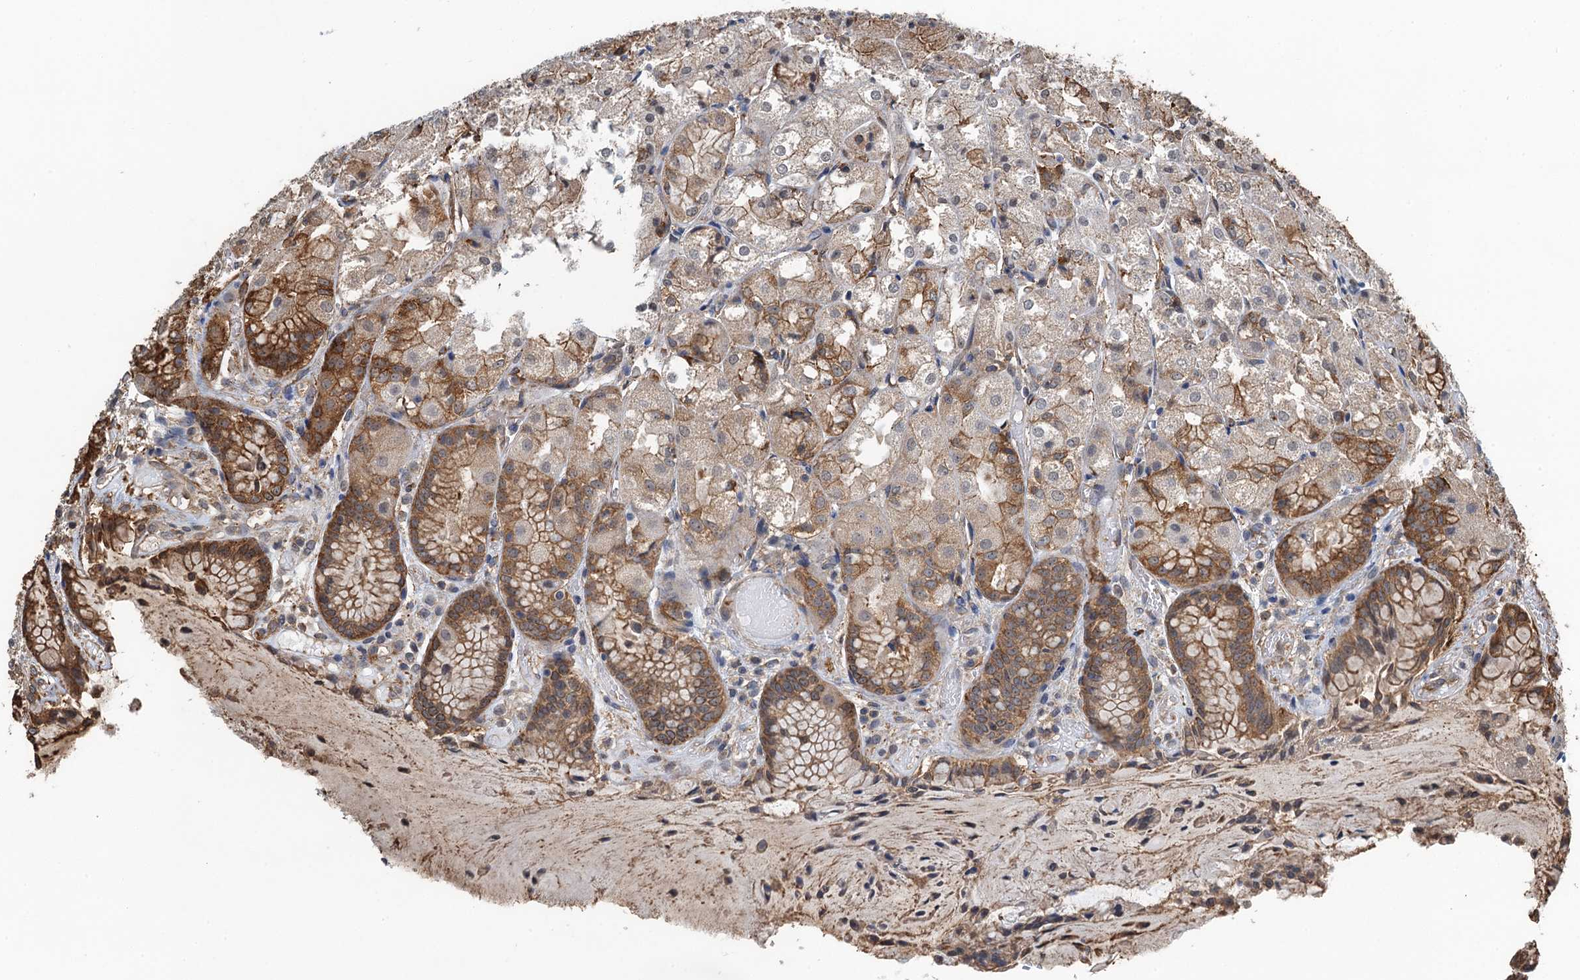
{"staining": {"intensity": "moderate", "quantity": ">75%", "location": "cytoplasmic/membranous"}, "tissue": "stomach", "cell_type": "Glandular cells", "image_type": "normal", "snomed": [{"axis": "morphology", "description": "Normal tissue, NOS"}, {"axis": "topography", "description": "Stomach, upper"}], "caption": "Stomach stained with DAB immunohistochemistry (IHC) reveals medium levels of moderate cytoplasmic/membranous positivity in approximately >75% of glandular cells. (DAB IHC, brown staining for protein, blue staining for nuclei).", "gene": "WHAMM", "patient": {"sex": "male", "age": 72}}